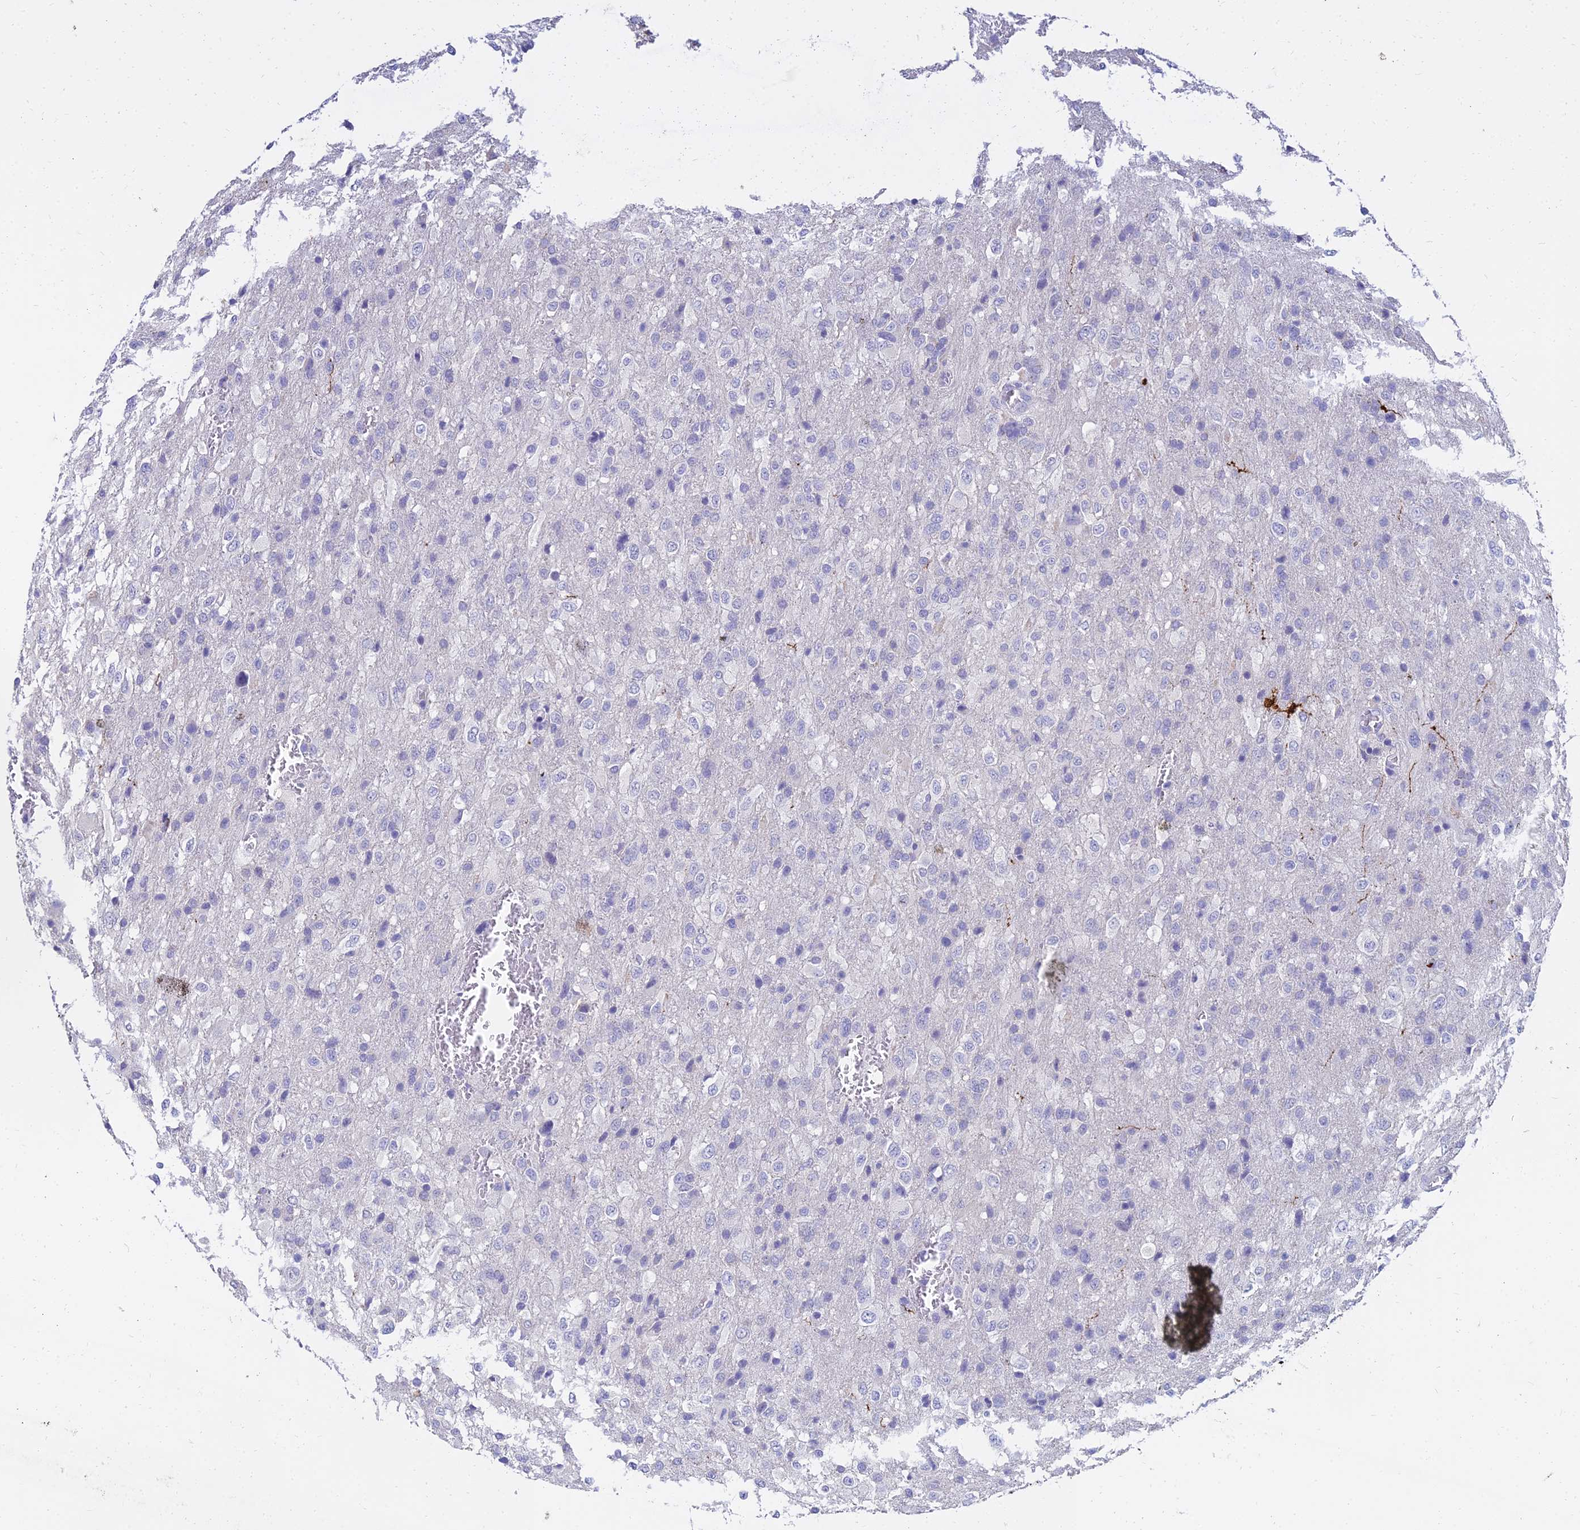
{"staining": {"intensity": "negative", "quantity": "none", "location": "none"}, "tissue": "glioma", "cell_type": "Tumor cells", "image_type": "cancer", "snomed": [{"axis": "morphology", "description": "Glioma, malignant, High grade"}, {"axis": "topography", "description": "Brain"}], "caption": "This is a histopathology image of immunohistochemistry staining of high-grade glioma (malignant), which shows no positivity in tumor cells.", "gene": "NPY", "patient": {"sex": "female", "age": 74}}